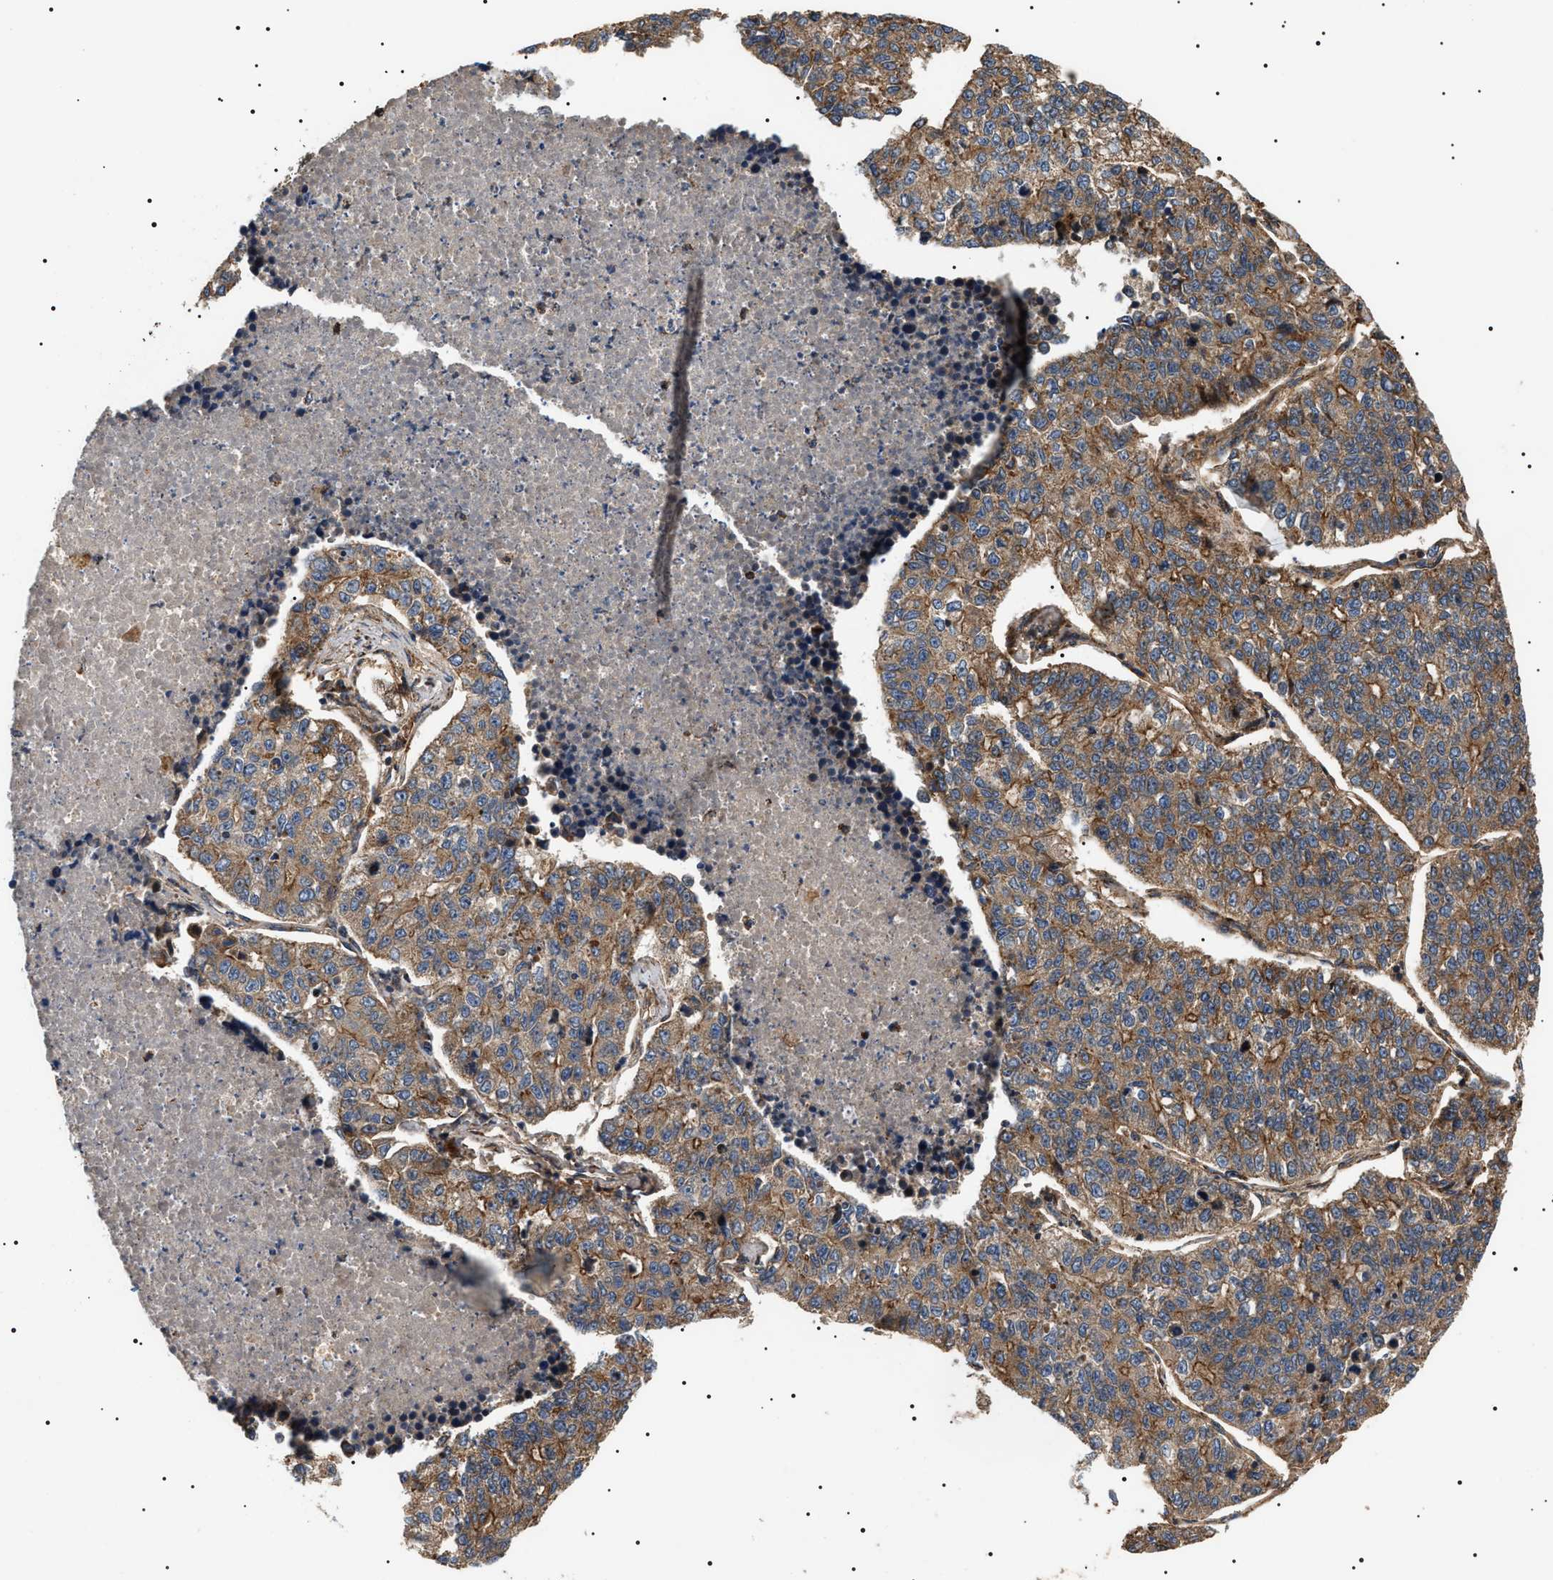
{"staining": {"intensity": "moderate", "quantity": ">75%", "location": "cytoplasmic/membranous"}, "tissue": "lung cancer", "cell_type": "Tumor cells", "image_type": "cancer", "snomed": [{"axis": "morphology", "description": "Adenocarcinoma, NOS"}, {"axis": "topography", "description": "Lung"}], "caption": "Brown immunohistochemical staining in adenocarcinoma (lung) displays moderate cytoplasmic/membranous positivity in approximately >75% of tumor cells.", "gene": "ZBTB26", "patient": {"sex": "male", "age": 49}}